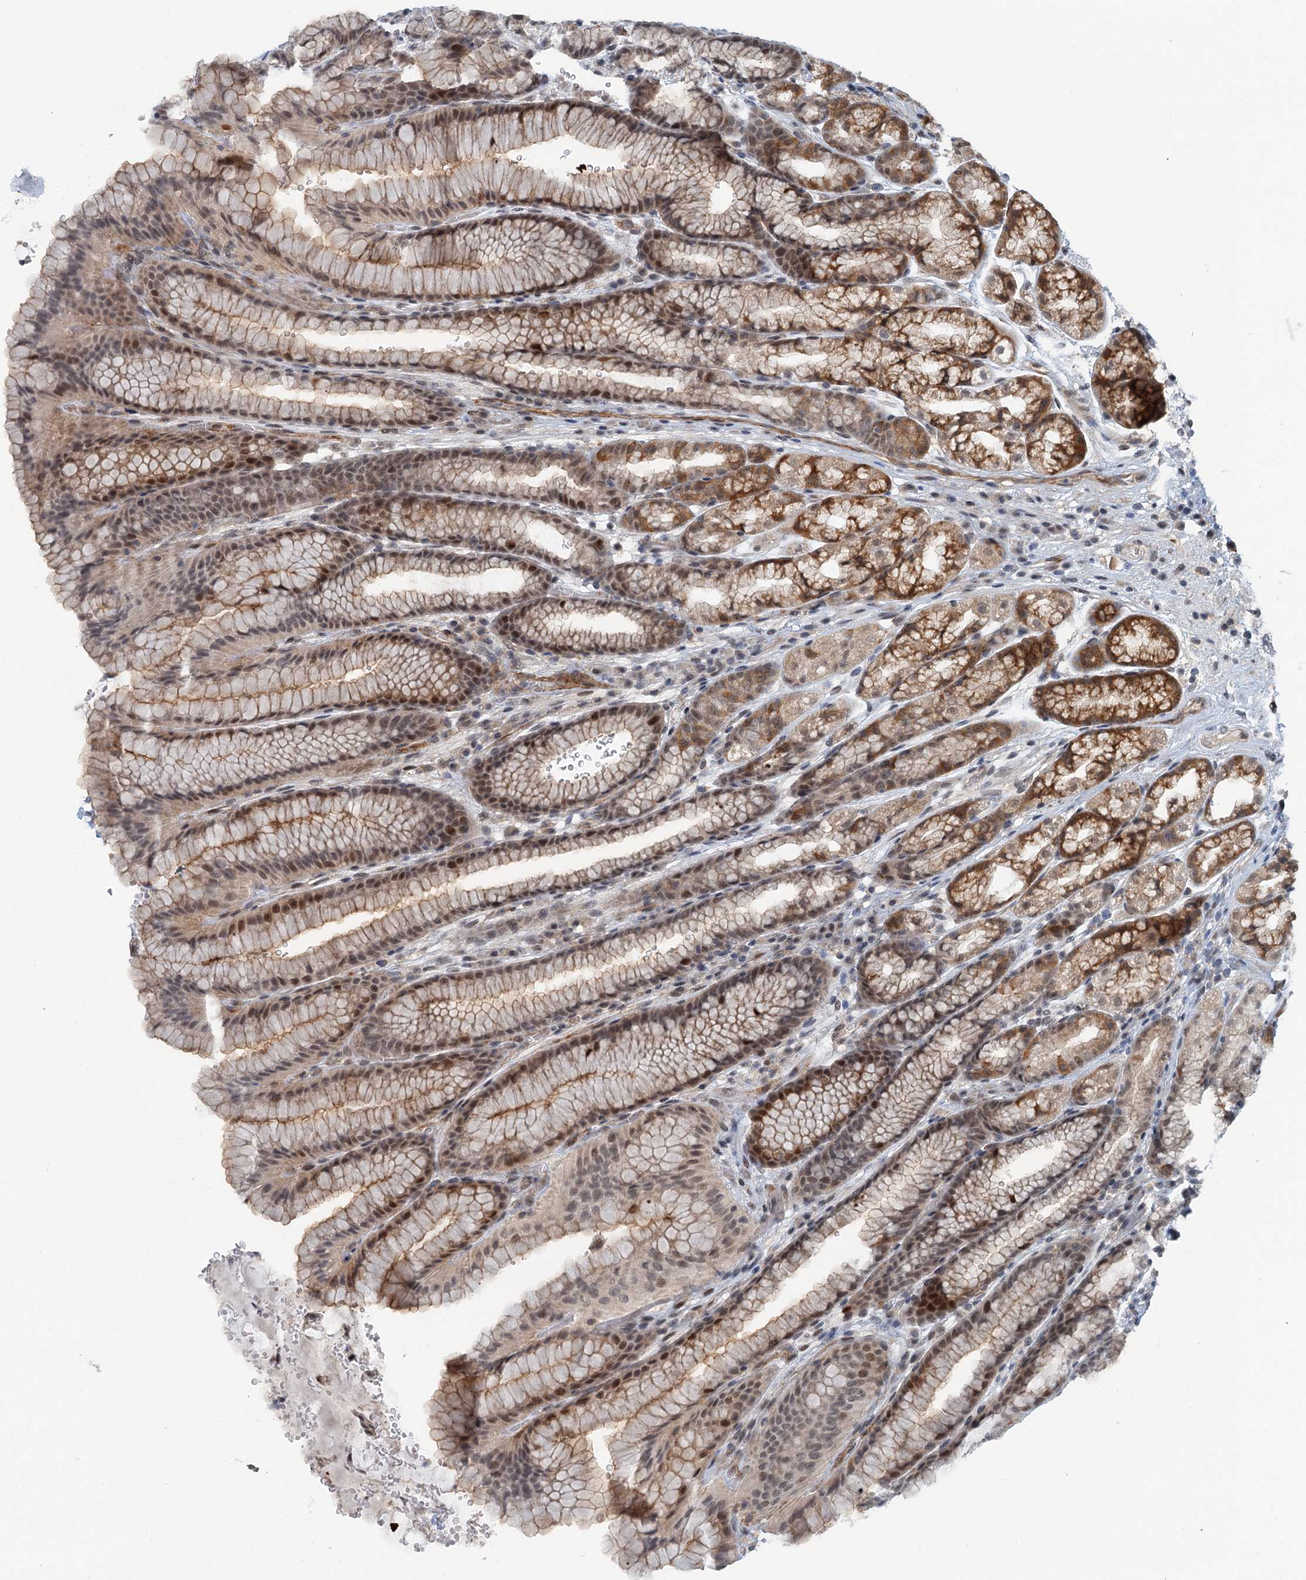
{"staining": {"intensity": "moderate", "quantity": ">75%", "location": "cytoplasmic/membranous,nuclear"}, "tissue": "stomach", "cell_type": "Glandular cells", "image_type": "normal", "snomed": [{"axis": "morphology", "description": "Normal tissue, NOS"}, {"axis": "morphology", "description": "Adenocarcinoma, NOS"}, {"axis": "topography", "description": "Stomach"}], "caption": "This micrograph shows IHC staining of unremarkable human stomach, with medium moderate cytoplasmic/membranous,nuclear positivity in approximately >75% of glandular cells.", "gene": "TAS2R42", "patient": {"sex": "male", "age": 57}}